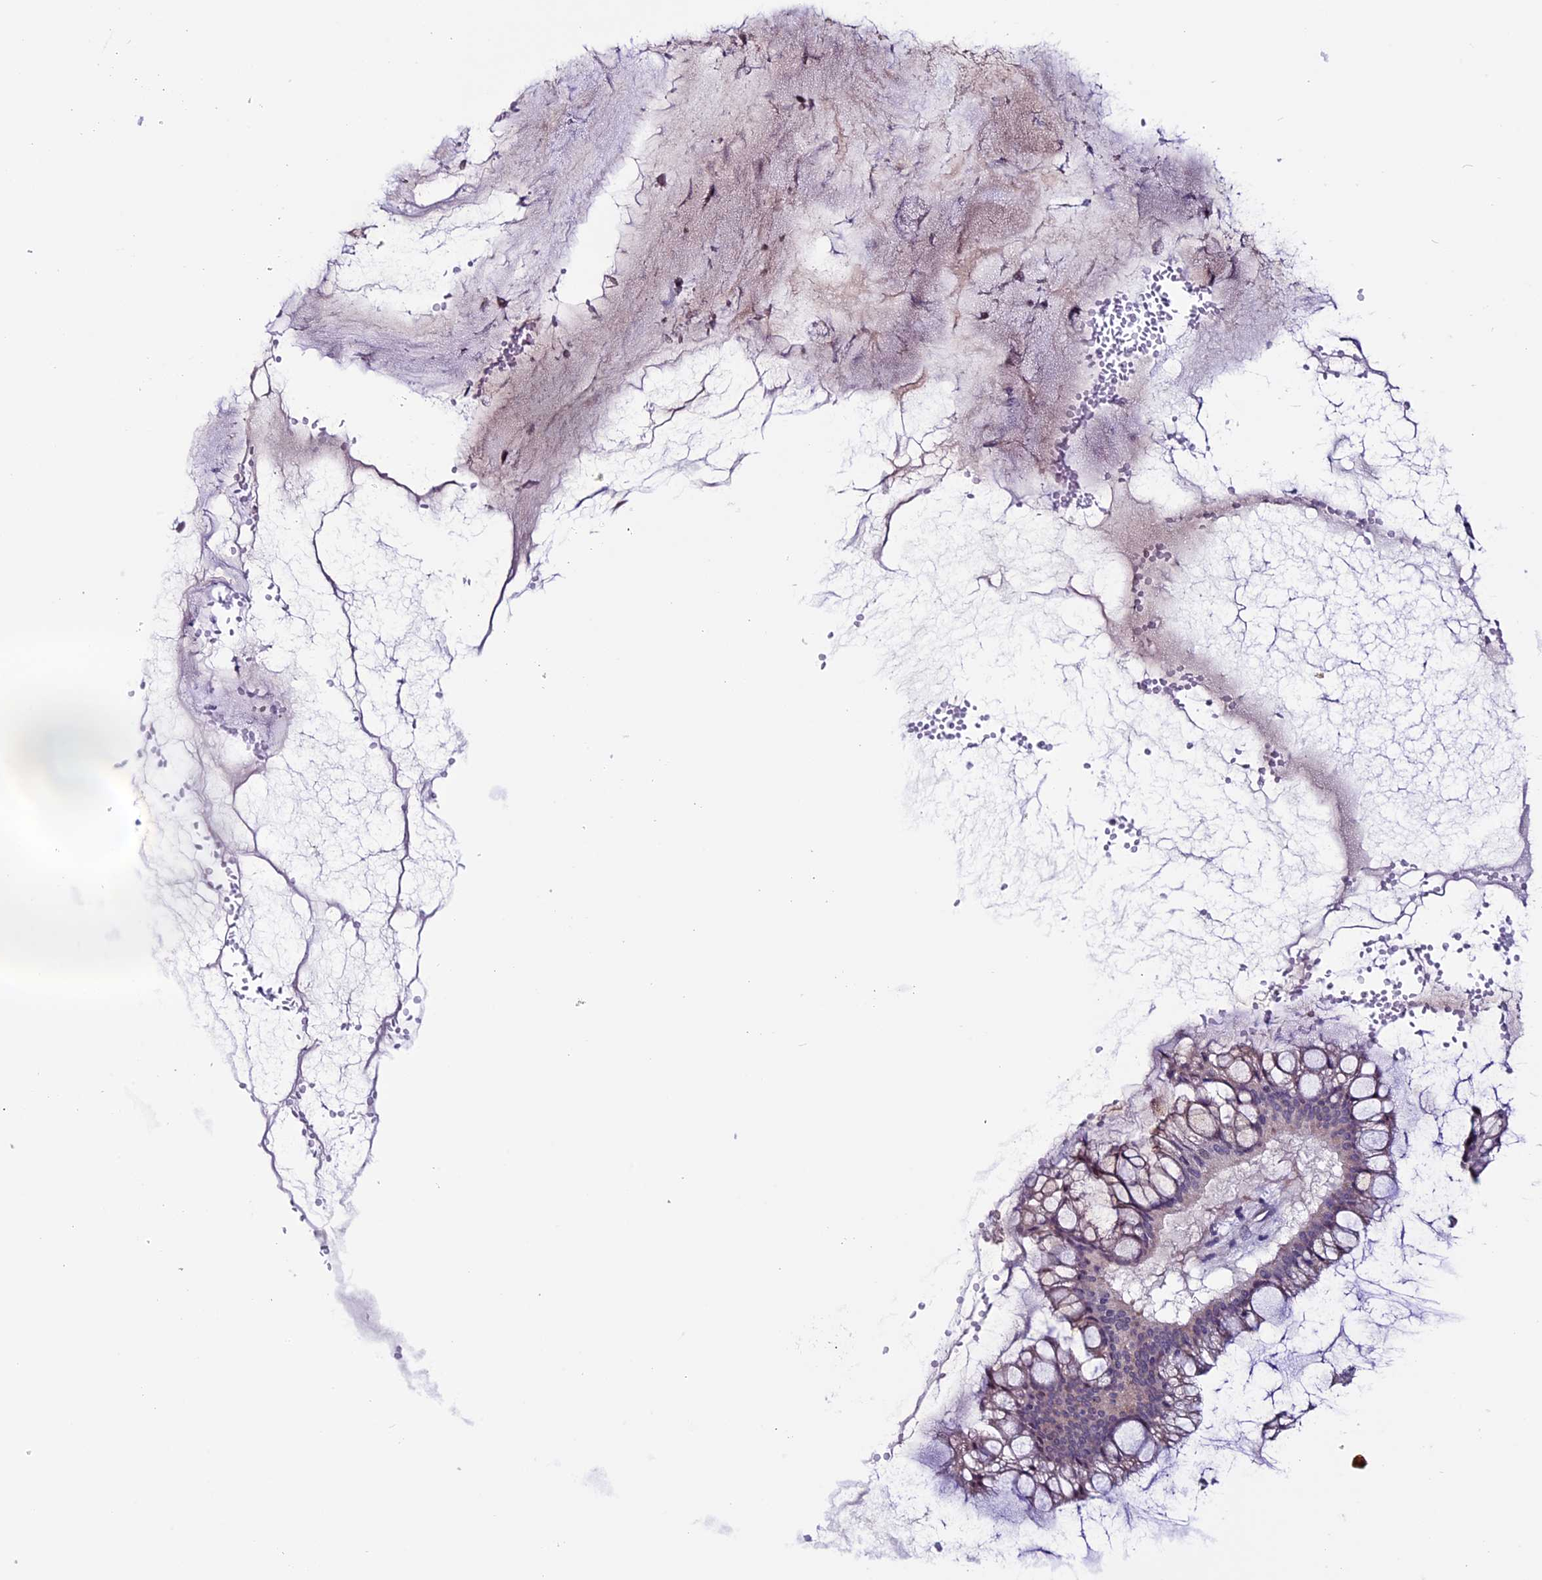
{"staining": {"intensity": "weak", "quantity": "<25%", "location": "cytoplasmic/membranous"}, "tissue": "ovarian cancer", "cell_type": "Tumor cells", "image_type": "cancer", "snomed": [{"axis": "morphology", "description": "Cystadenocarcinoma, mucinous, NOS"}, {"axis": "topography", "description": "Ovary"}], "caption": "This is a histopathology image of immunohistochemistry staining of mucinous cystadenocarcinoma (ovarian), which shows no positivity in tumor cells.", "gene": "TMEM171", "patient": {"sex": "female", "age": 73}}